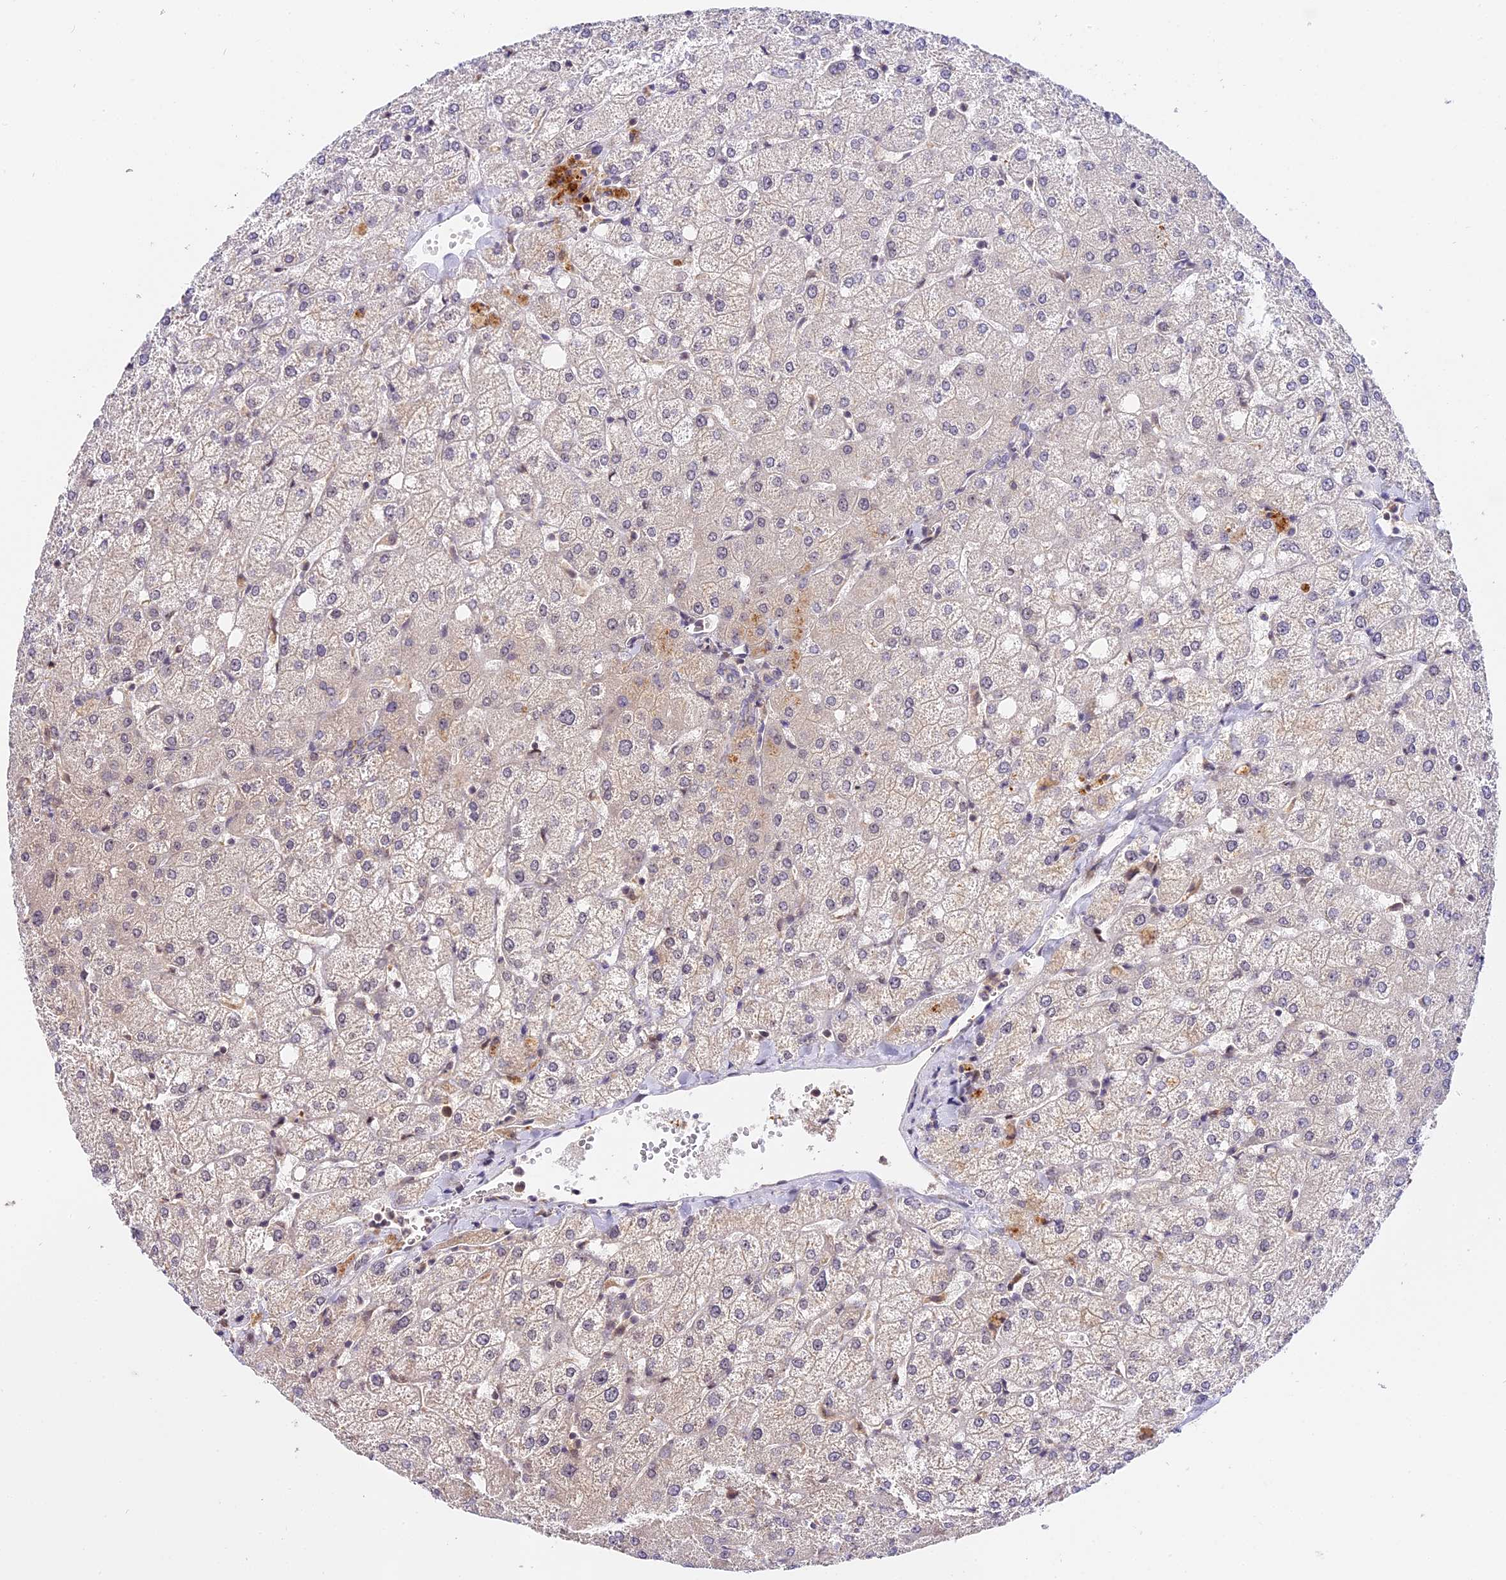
{"staining": {"intensity": "negative", "quantity": "none", "location": "none"}, "tissue": "liver", "cell_type": "Cholangiocytes", "image_type": "normal", "snomed": [{"axis": "morphology", "description": "Normal tissue, NOS"}, {"axis": "topography", "description": "Liver"}], "caption": "High magnification brightfield microscopy of normal liver stained with DAB (brown) and counterstained with hematoxylin (blue): cholangiocytes show no significant positivity.", "gene": "IMPACT", "patient": {"sex": "female", "age": 54}}